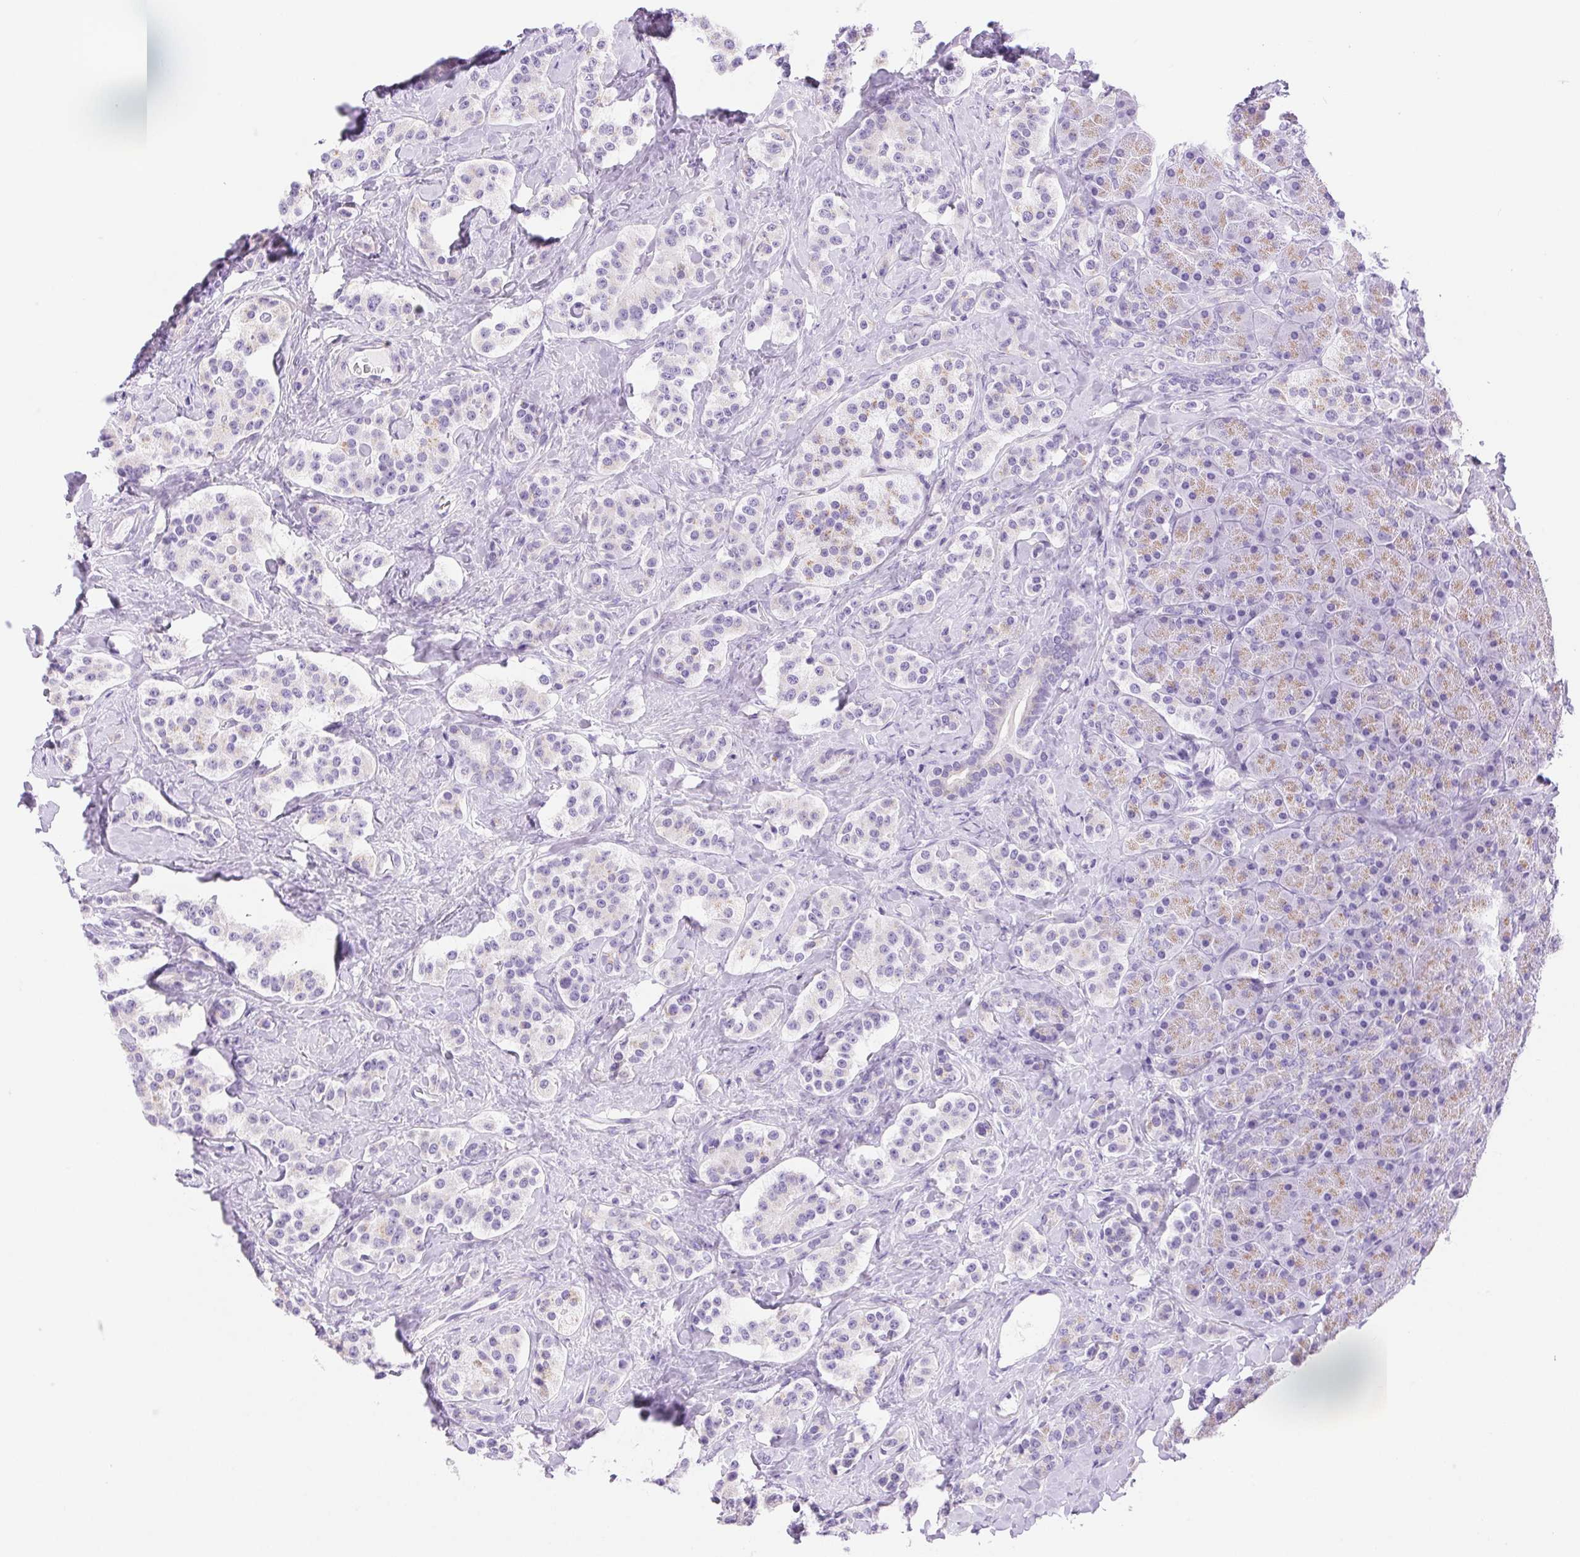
{"staining": {"intensity": "weak", "quantity": "<25%", "location": "cytoplasmic/membranous"}, "tissue": "carcinoid", "cell_type": "Tumor cells", "image_type": "cancer", "snomed": [{"axis": "morphology", "description": "Normal tissue, NOS"}, {"axis": "morphology", "description": "Carcinoid, malignant, NOS"}, {"axis": "topography", "description": "Pancreas"}], "caption": "Human carcinoid stained for a protein using immunohistochemistry (IHC) displays no expression in tumor cells.", "gene": "SERPINB3", "patient": {"sex": "male", "age": 36}}